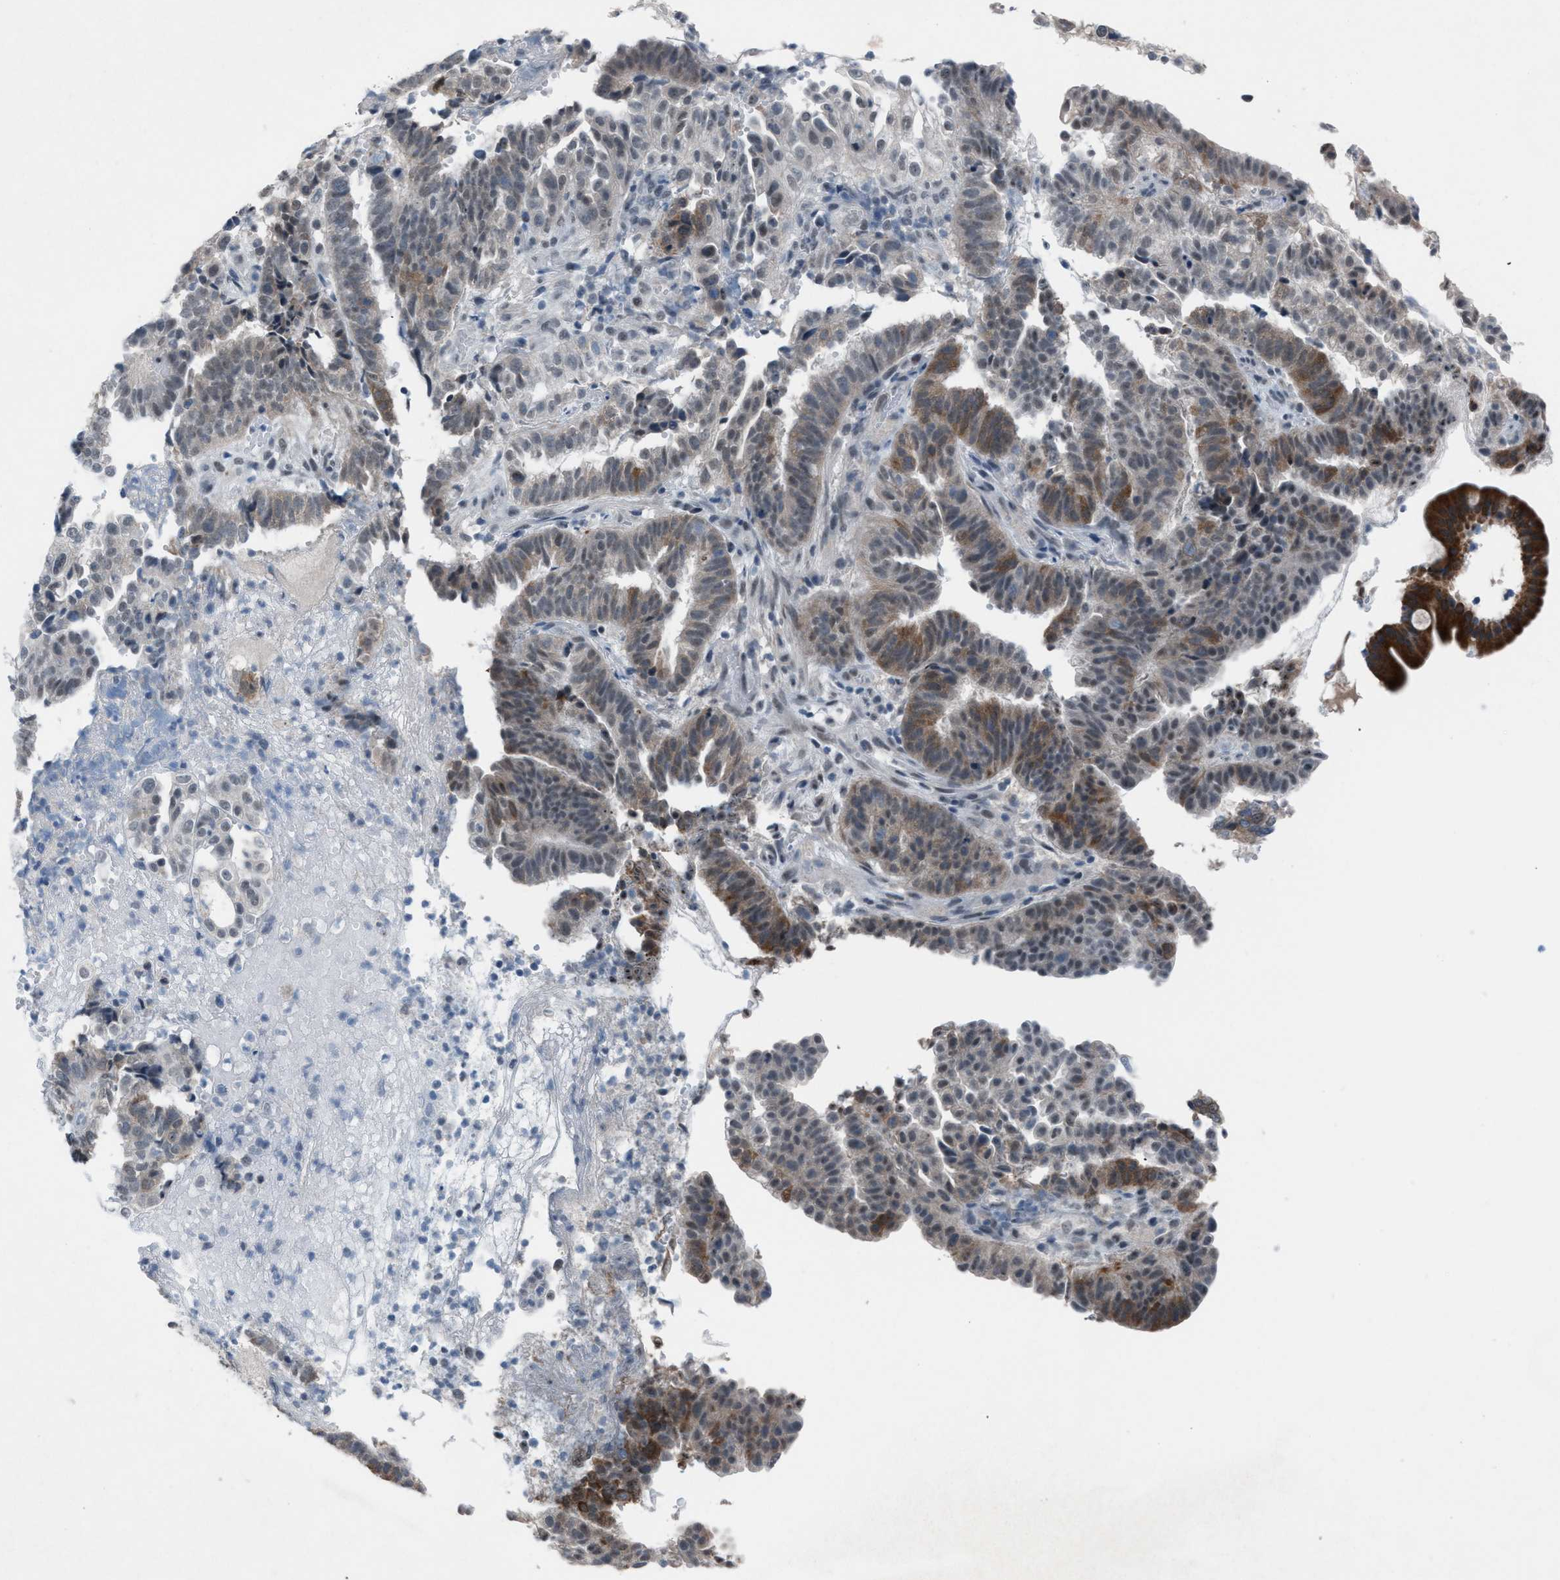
{"staining": {"intensity": "moderate", "quantity": "<25%", "location": "cytoplasmic/membranous"}, "tissue": "endometrial cancer", "cell_type": "Tumor cells", "image_type": "cancer", "snomed": [{"axis": "morphology", "description": "Adenocarcinoma, NOS"}, {"axis": "topography", "description": "Endometrium"}], "caption": "This image exhibits endometrial cancer (adenocarcinoma) stained with immunohistochemistry to label a protein in brown. The cytoplasmic/membranous of tumor cells show moderate positivity for the protein. Nuclei are counter-stained blue.", "gene": "ANAPC11", "patient": {"sex": "female", "age": 51}}